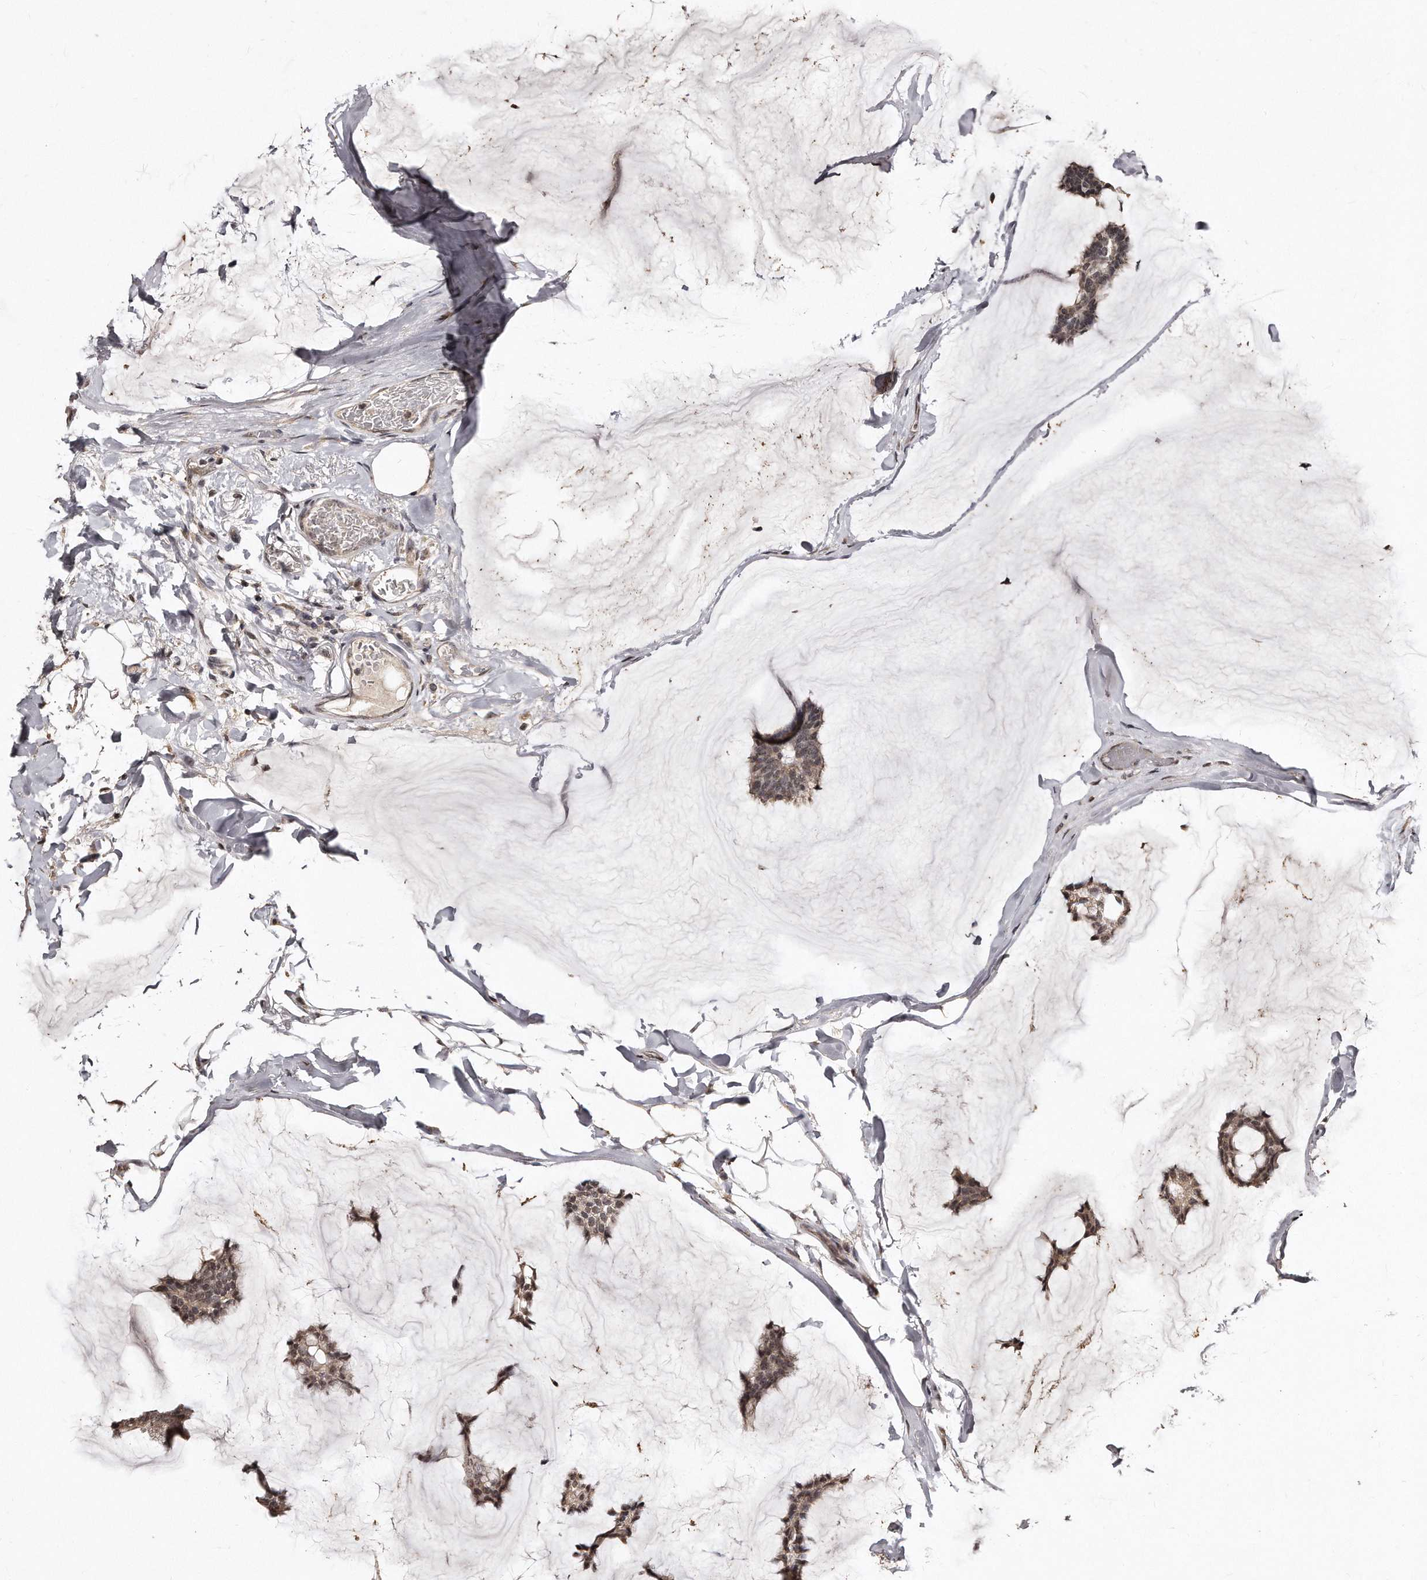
{"staining": {"intensity": "moderate", "quantity": ">75%", "location": "cytoplasmic/membranous,nuclear"}, "tissue": "breast cancer", "cell_type": "Tumor cells", "image_type": "cancer", "snomed": [{"axis": "morphology", "description": "Duct carcinoma"}, {"axis": "topography", "description": "Breast"}], "caption": "Protein positivity by immunohistochemistry shows moderate cytoplasmic/membranous and nuclear expression in approximately >75% of tumor cells in breast infiltrating ductal carcinoma.", "gene": "TSHR", "patient": {"sex": "female", "age": 93}}